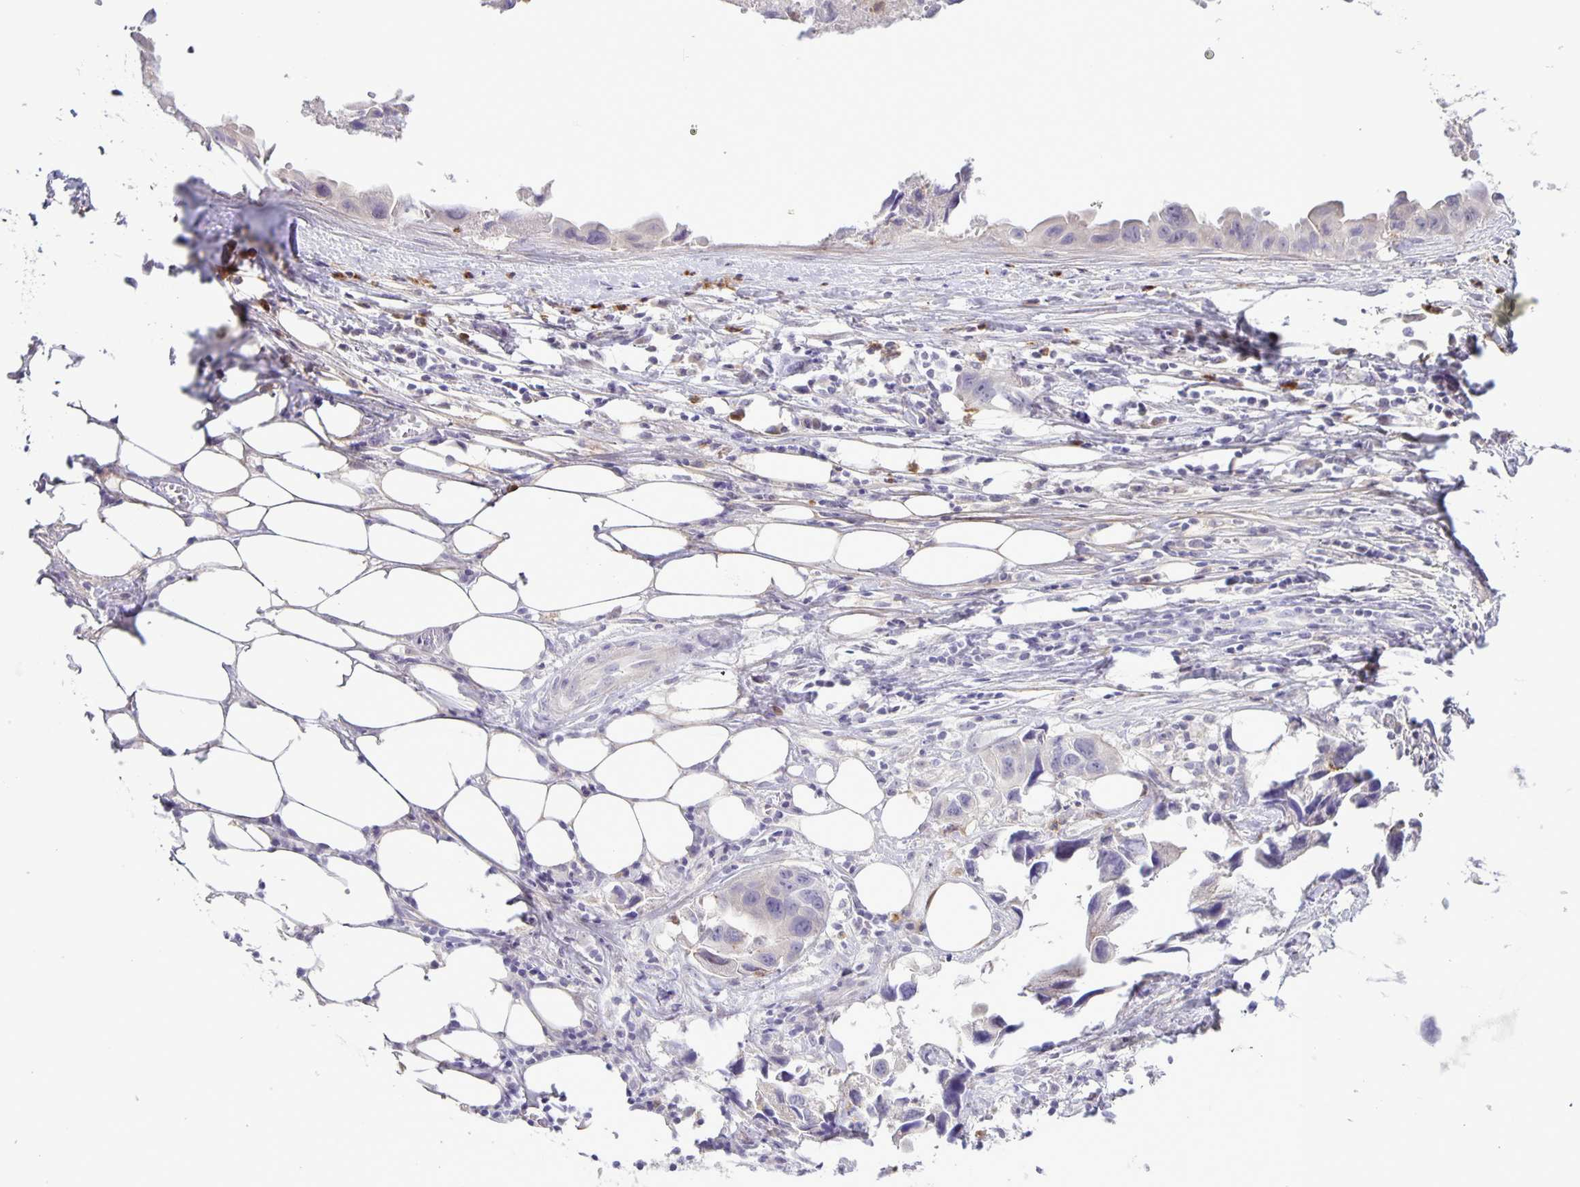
{"staining": {"intensity": "negative", "quantity": "none", "location": "none"}, "tissue": "lung cancer", "cell_type": "Tumor cells", "image_type": "cancer", "snomed": [{"axis": "morphology", "description": "Adenocarcinoma, NOS"}, {"axis": "topography", "description": "Lymph node"}, {"axis": "topography", "description": "Lung"}], "caption": "Immunohistochemical staining of human lung adenocarcinoma displays no significant staining in tumor cells.", "gene": "ADCK1", "patient": {"sex": "male", "age": 64}}